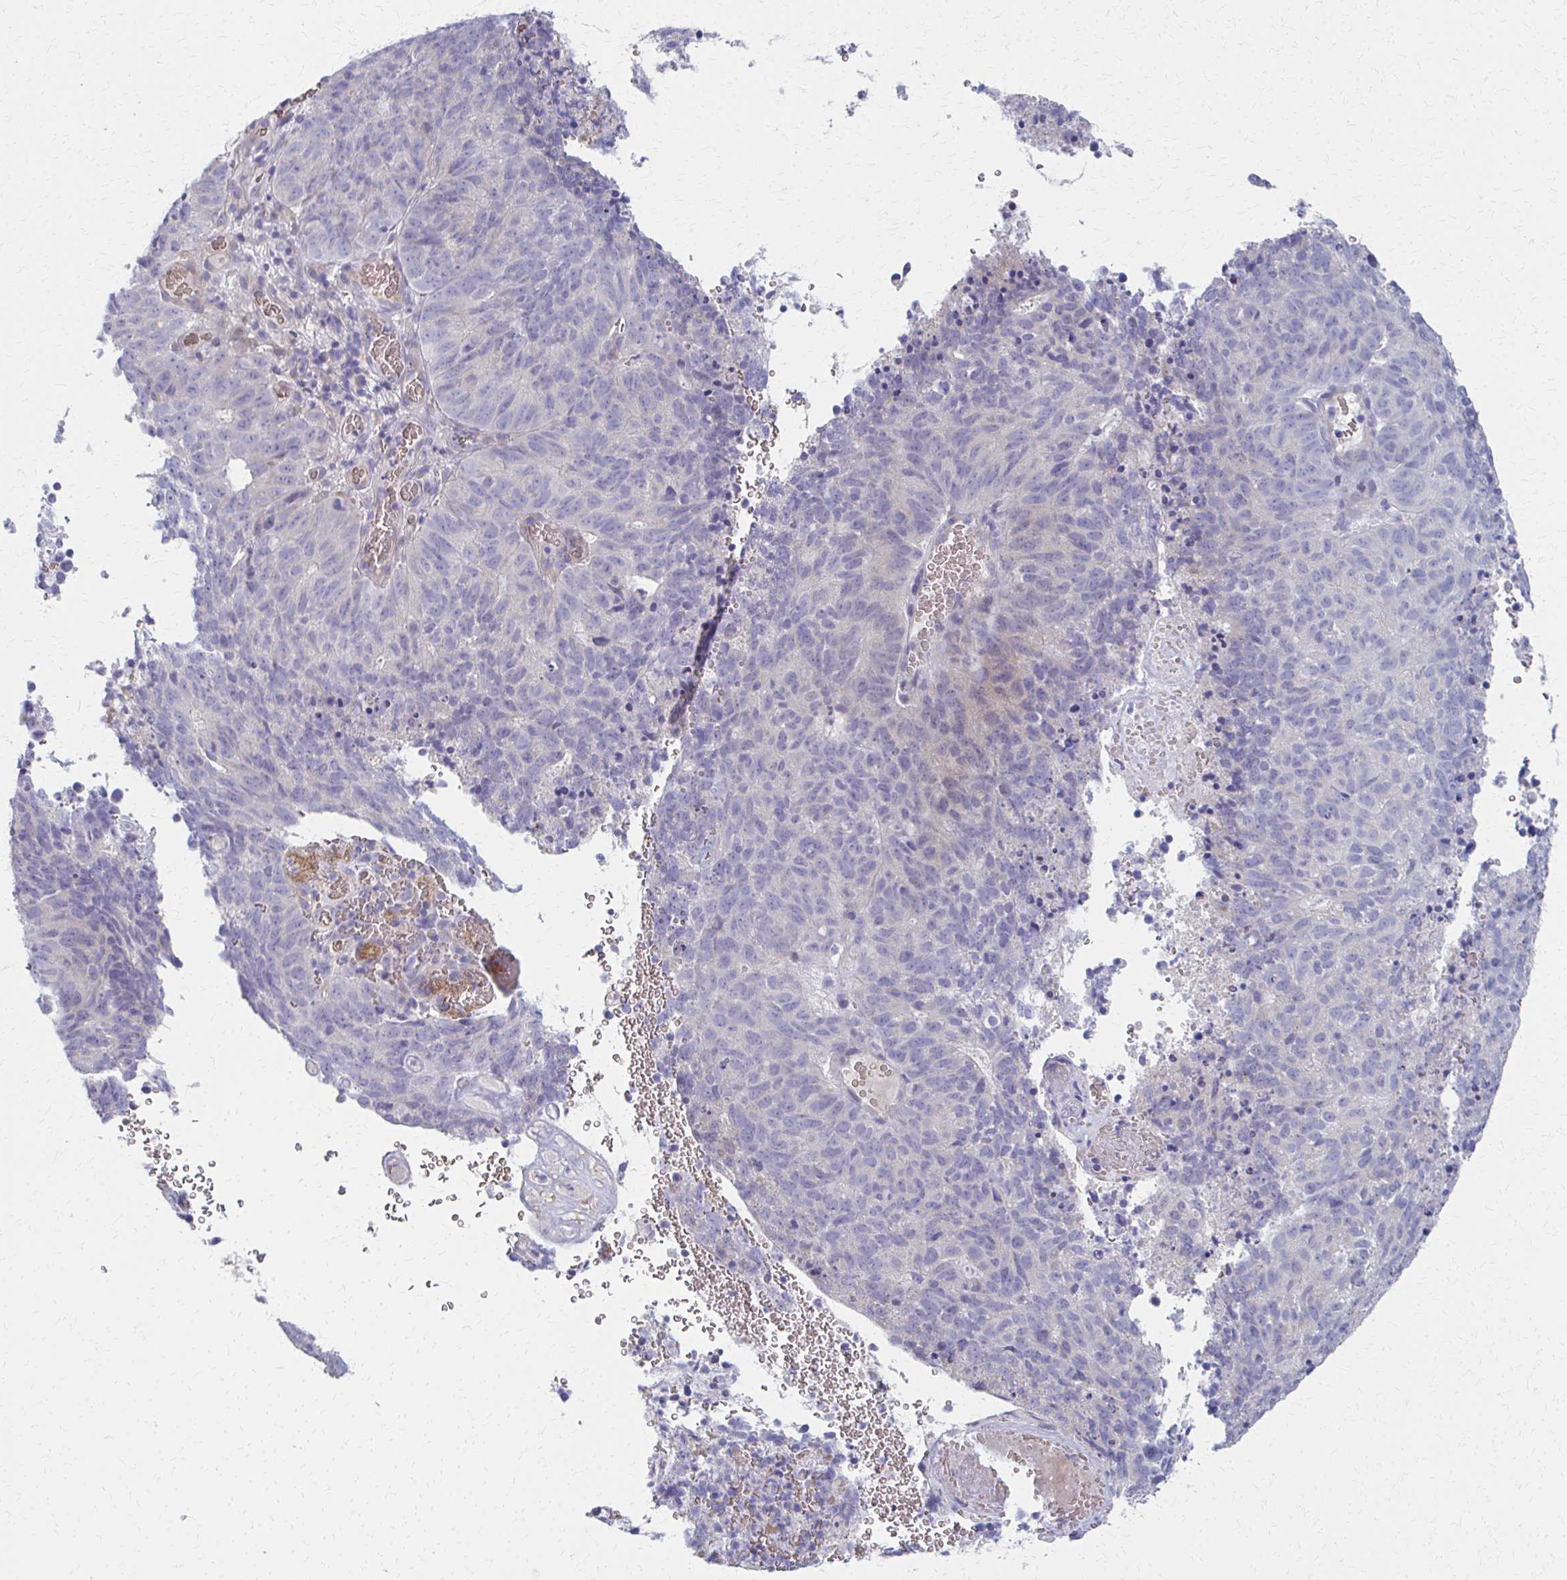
{"staining": {"intensity": "negative", "quantity": "none", "location": "none"}, "tissue": "breast cancer", "cell_type": "Tumor cells", "image_type": "cancer", "snomed": [{"axis": "morphology", "description": "Lobular carcinoma"}, {"axis": "topography", "description": "Breast"}], "caption": "Tumor cells show no significant staining in breast cancer.", "gene": "MS4A2", "patient": {"sex": "female", "age": 59}}